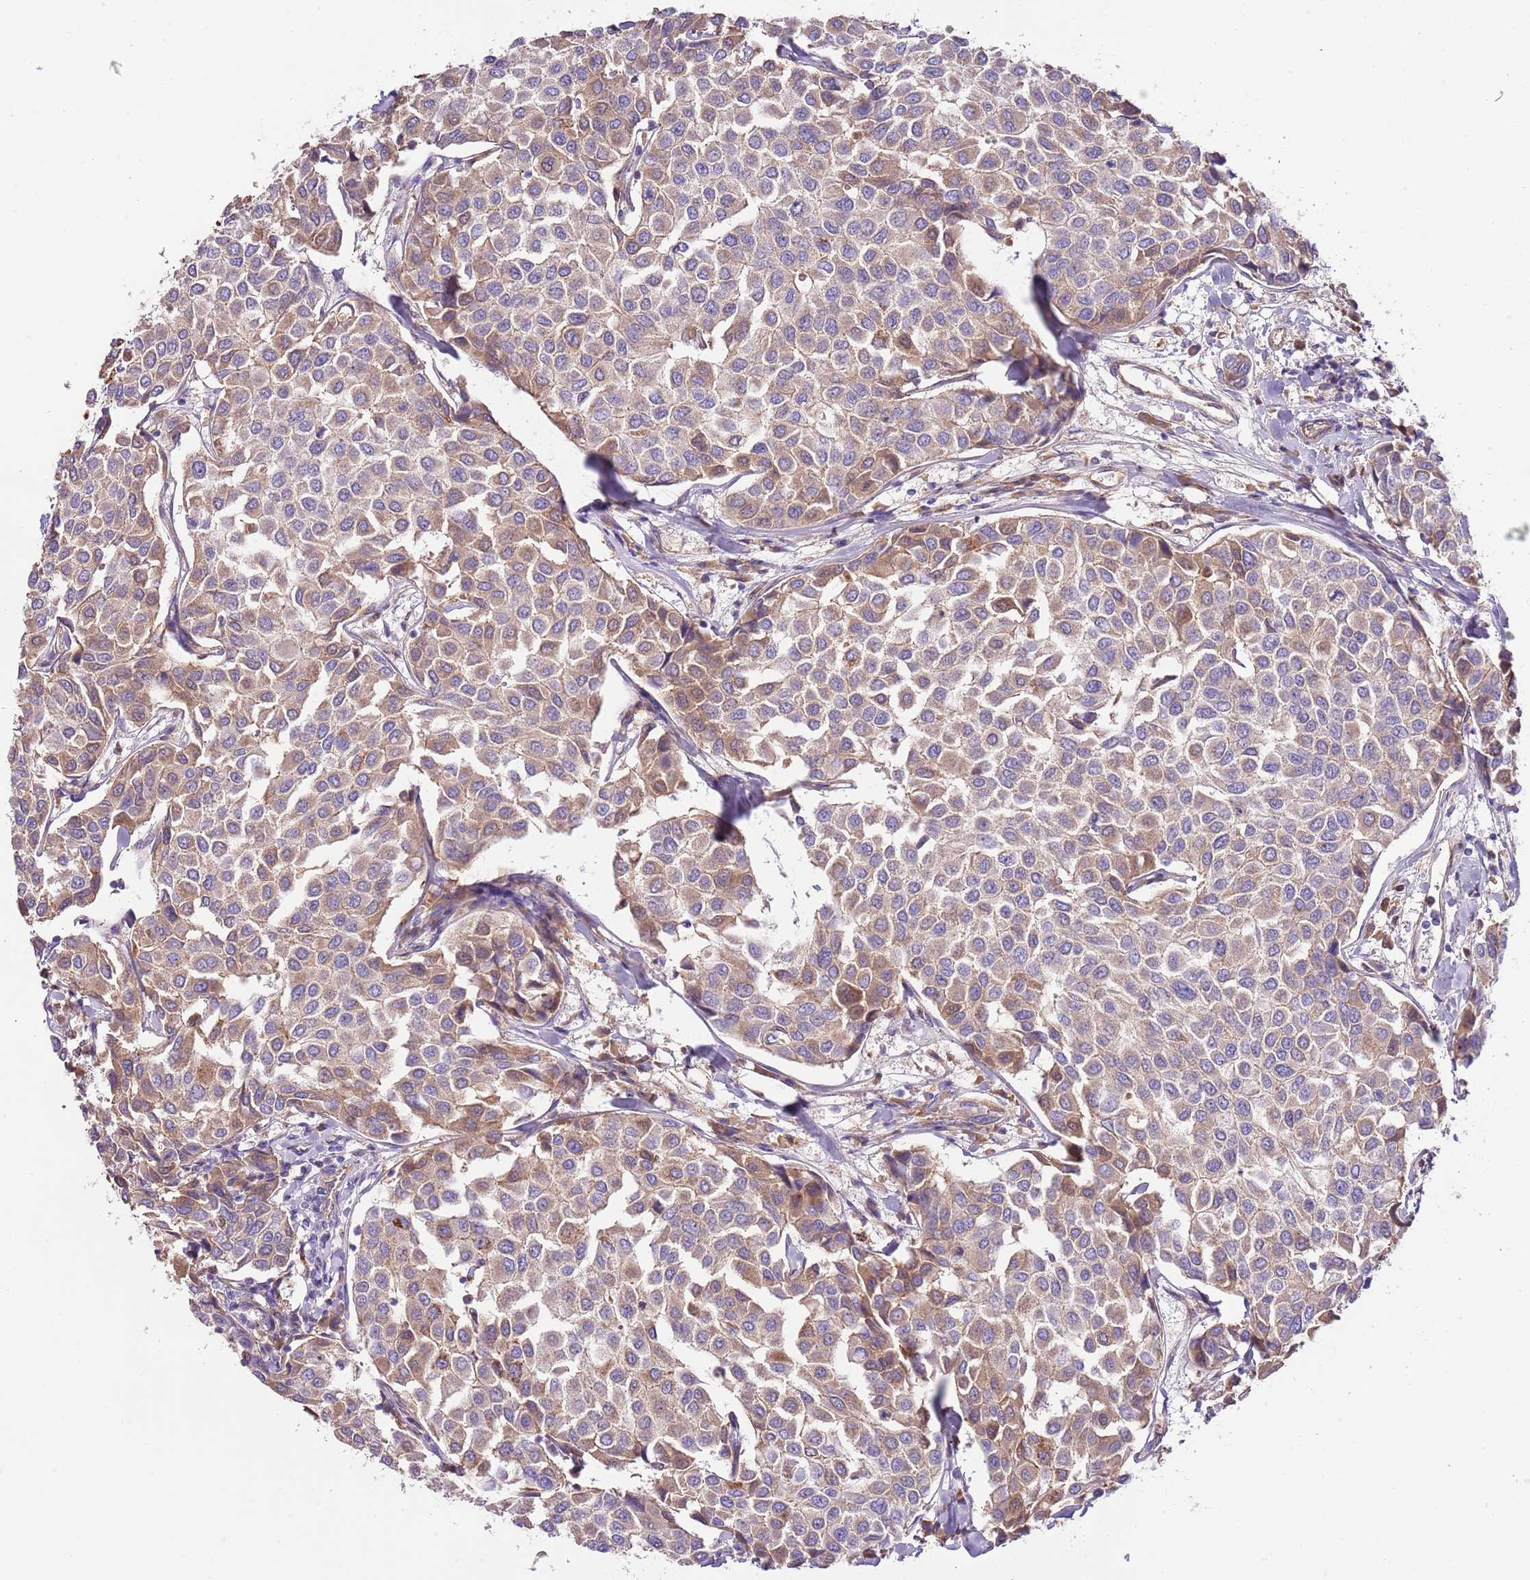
{"staining": {"intensity": "moderate", "quantity": "25%-75%", "location": "cytoplasmic/membranous"}, "tissue": "breast cancer", "cell_type": "Tumor cells", "image_type": "cancer", "snomed": [{"axis": "morphology", "description": "Duct carcinoma"}, {"axis": "topography", "description": "Breast"}], "caption": "Protein staining of breast cancer tissue reveals moderate cytoplasmic/membranous staining in approximately 25%-75% of tumor cells.", "gene": "DOCK6", "patient": {"sex": "female", "age": 55}}